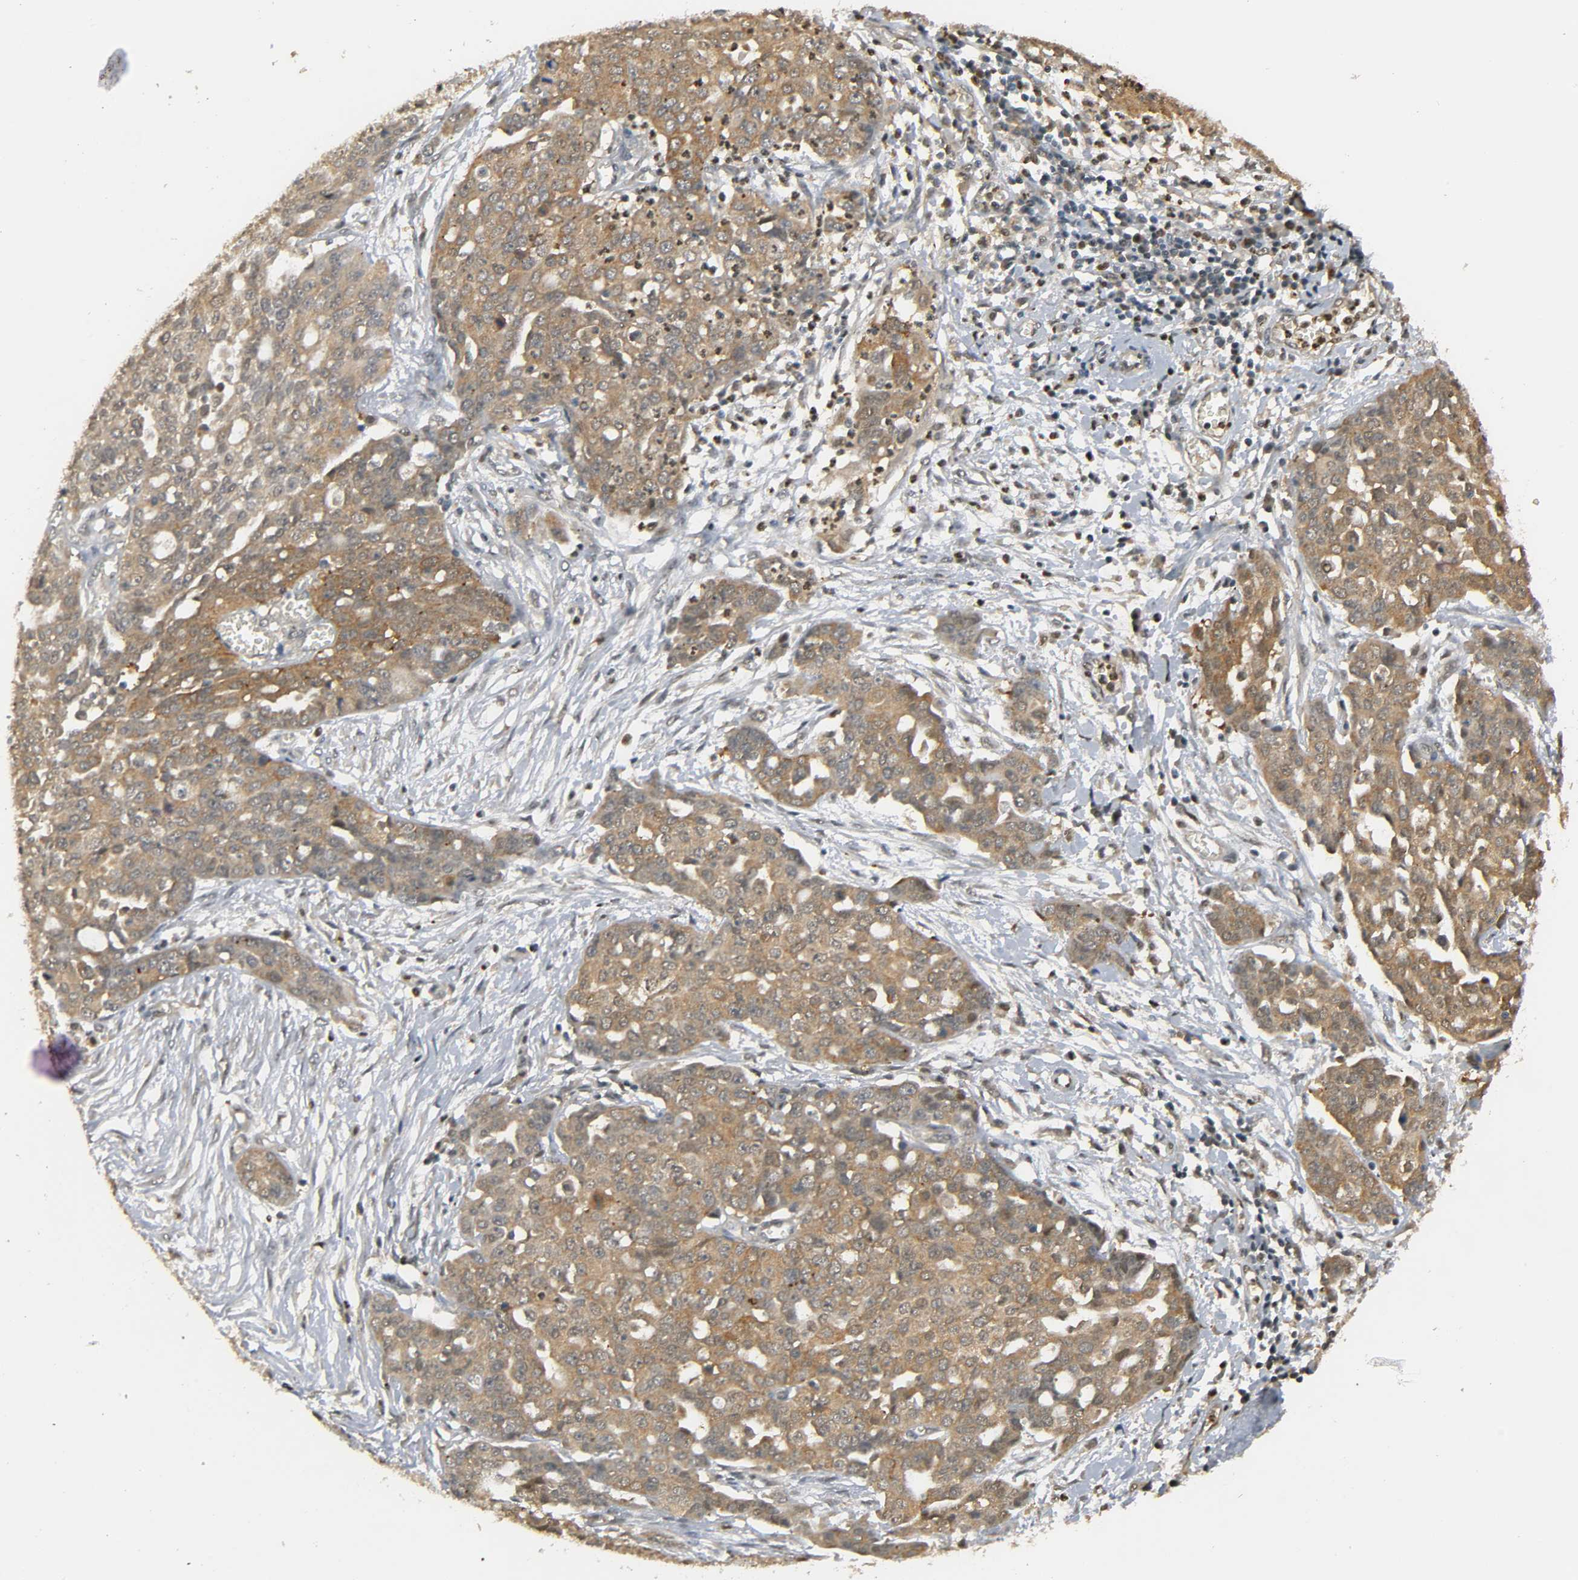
{"staining": {"intensity": "moderate", "quantity": ">75%", "location": "cytoplasmic/membranous"}, "tissue": "ovarian cancer", "cell_type": "Tumor cells", "image_type": "cancer", "snomed": [{"axis": "morphology", "description": "Cystadenocarcinoma, serous, NOS"}, {"axis": "topography", "description": "Soft tissue"}, {"axis": "topography", "description": "Ovary"}], "caption": "The immunohistochemical stain shows moderate cytoplasmic/membranous positivity in tumor cells of ovarian cancer (serous cystadenocarcinoma) tissue. Using DAB (brown) and hematoxylin (blue) stains, captured at high magnification using brightfield microscopy.", "gene": "ZFPM2", "patient": {"sex": "female", "age": 57}}